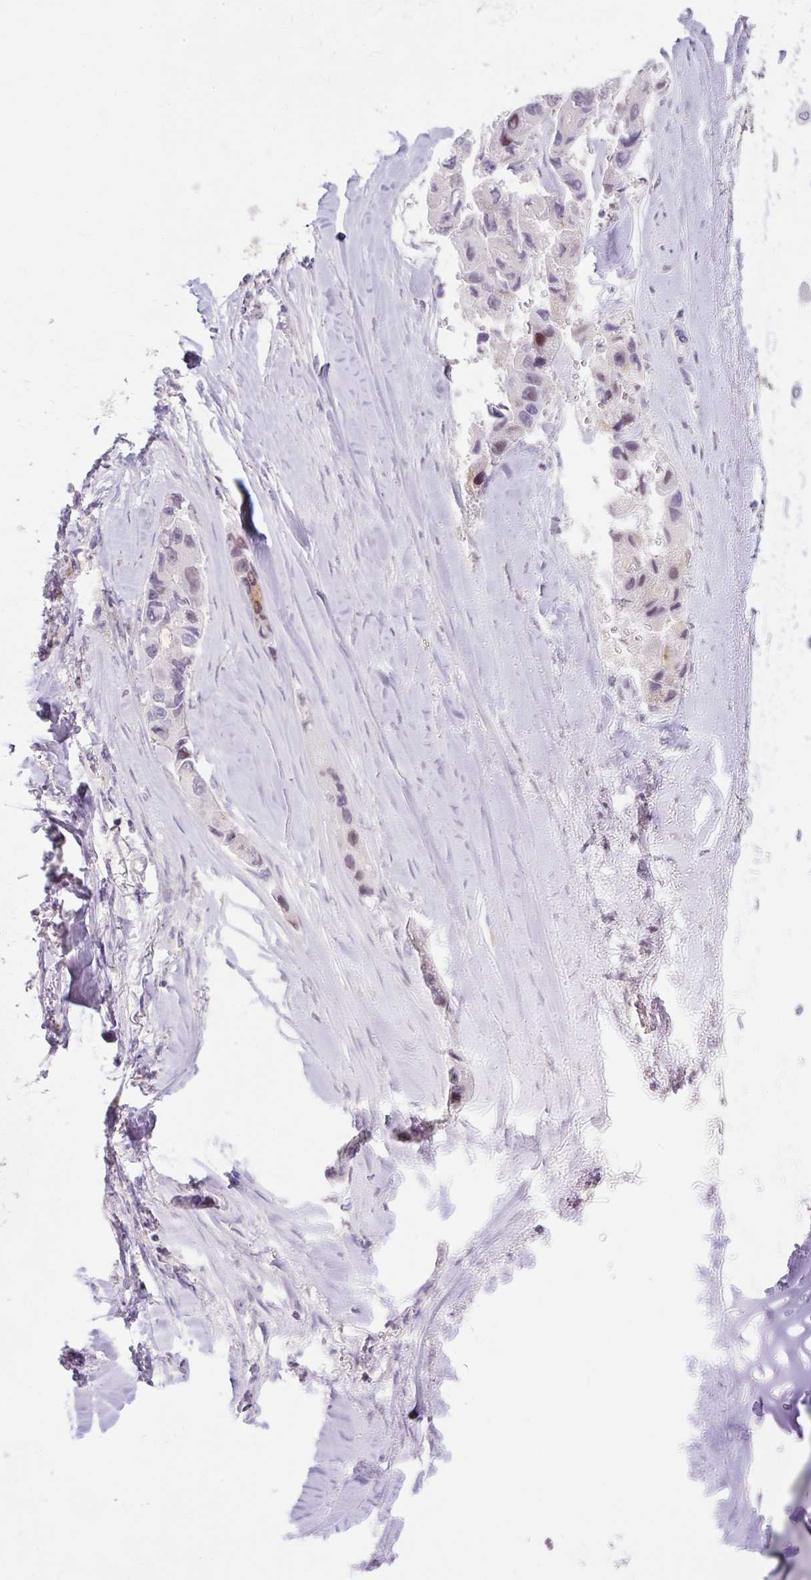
{"staining": {"intensity": "strong", "quantity": "<25%", "location": "cytoplasmic/membranous"}, "tissue": "lung cancer", "cell_type": "Tumor cells", "image_type": "cancer", "snomed": [{"axis": "morphology", "description": "Adenocarcinoma, NOS"}, {"axis": "topography", "description": "Lung"}], "caption": "An image showing strong cytoplasmic/membranous expression in approximately <25% of tumor cells in lung cancer (adenocarcinoma), as visualized by brown immunohistochemical staining.", "gene": "ZNF552", "patient": {"sex": "female", "age": 54}}